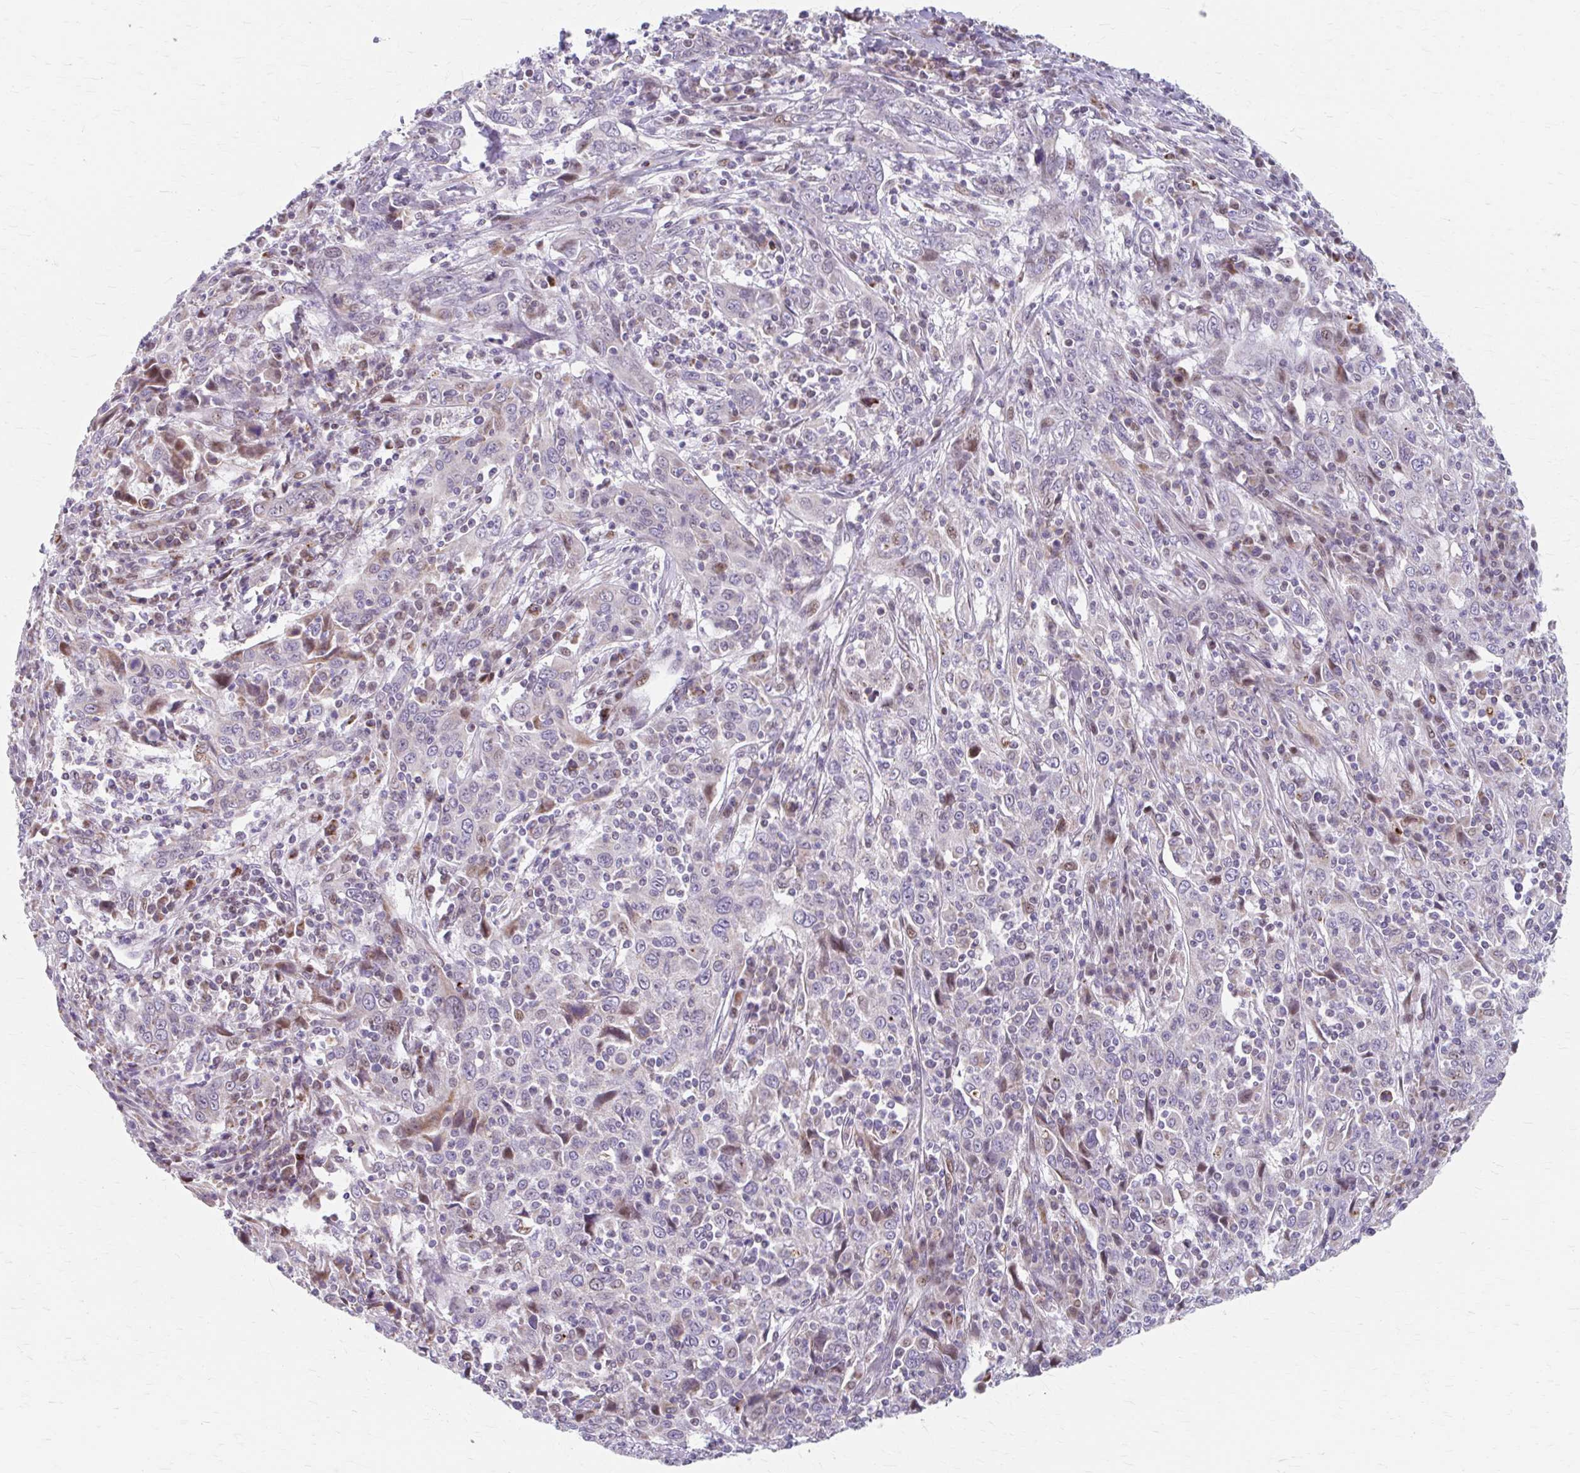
{"staining": {"intensity": "weak", "quantity": "<25%", "location": "cytoplasmic/membranous,nuclear"}, "tissue": "cervical cancer", "cell_type": "Tumor cells", "image_type": "cancer", "snomed": [{"axis": "morphology", "description": "Squamous cell carcinoma, NOS"}, {"axis": "topography", "description": "Cervix"}], "caption": "Tumor cells show no significant protein positivity in cervical cancer (squamous cell carcinoma). (Brightfield microscopy of DAB (3,3'-diaminobenzidine) immunohistochemistry (IHC) at high magnification).", "gene": "BEAN1", "patient": {"sex": "female", "age": 46}}